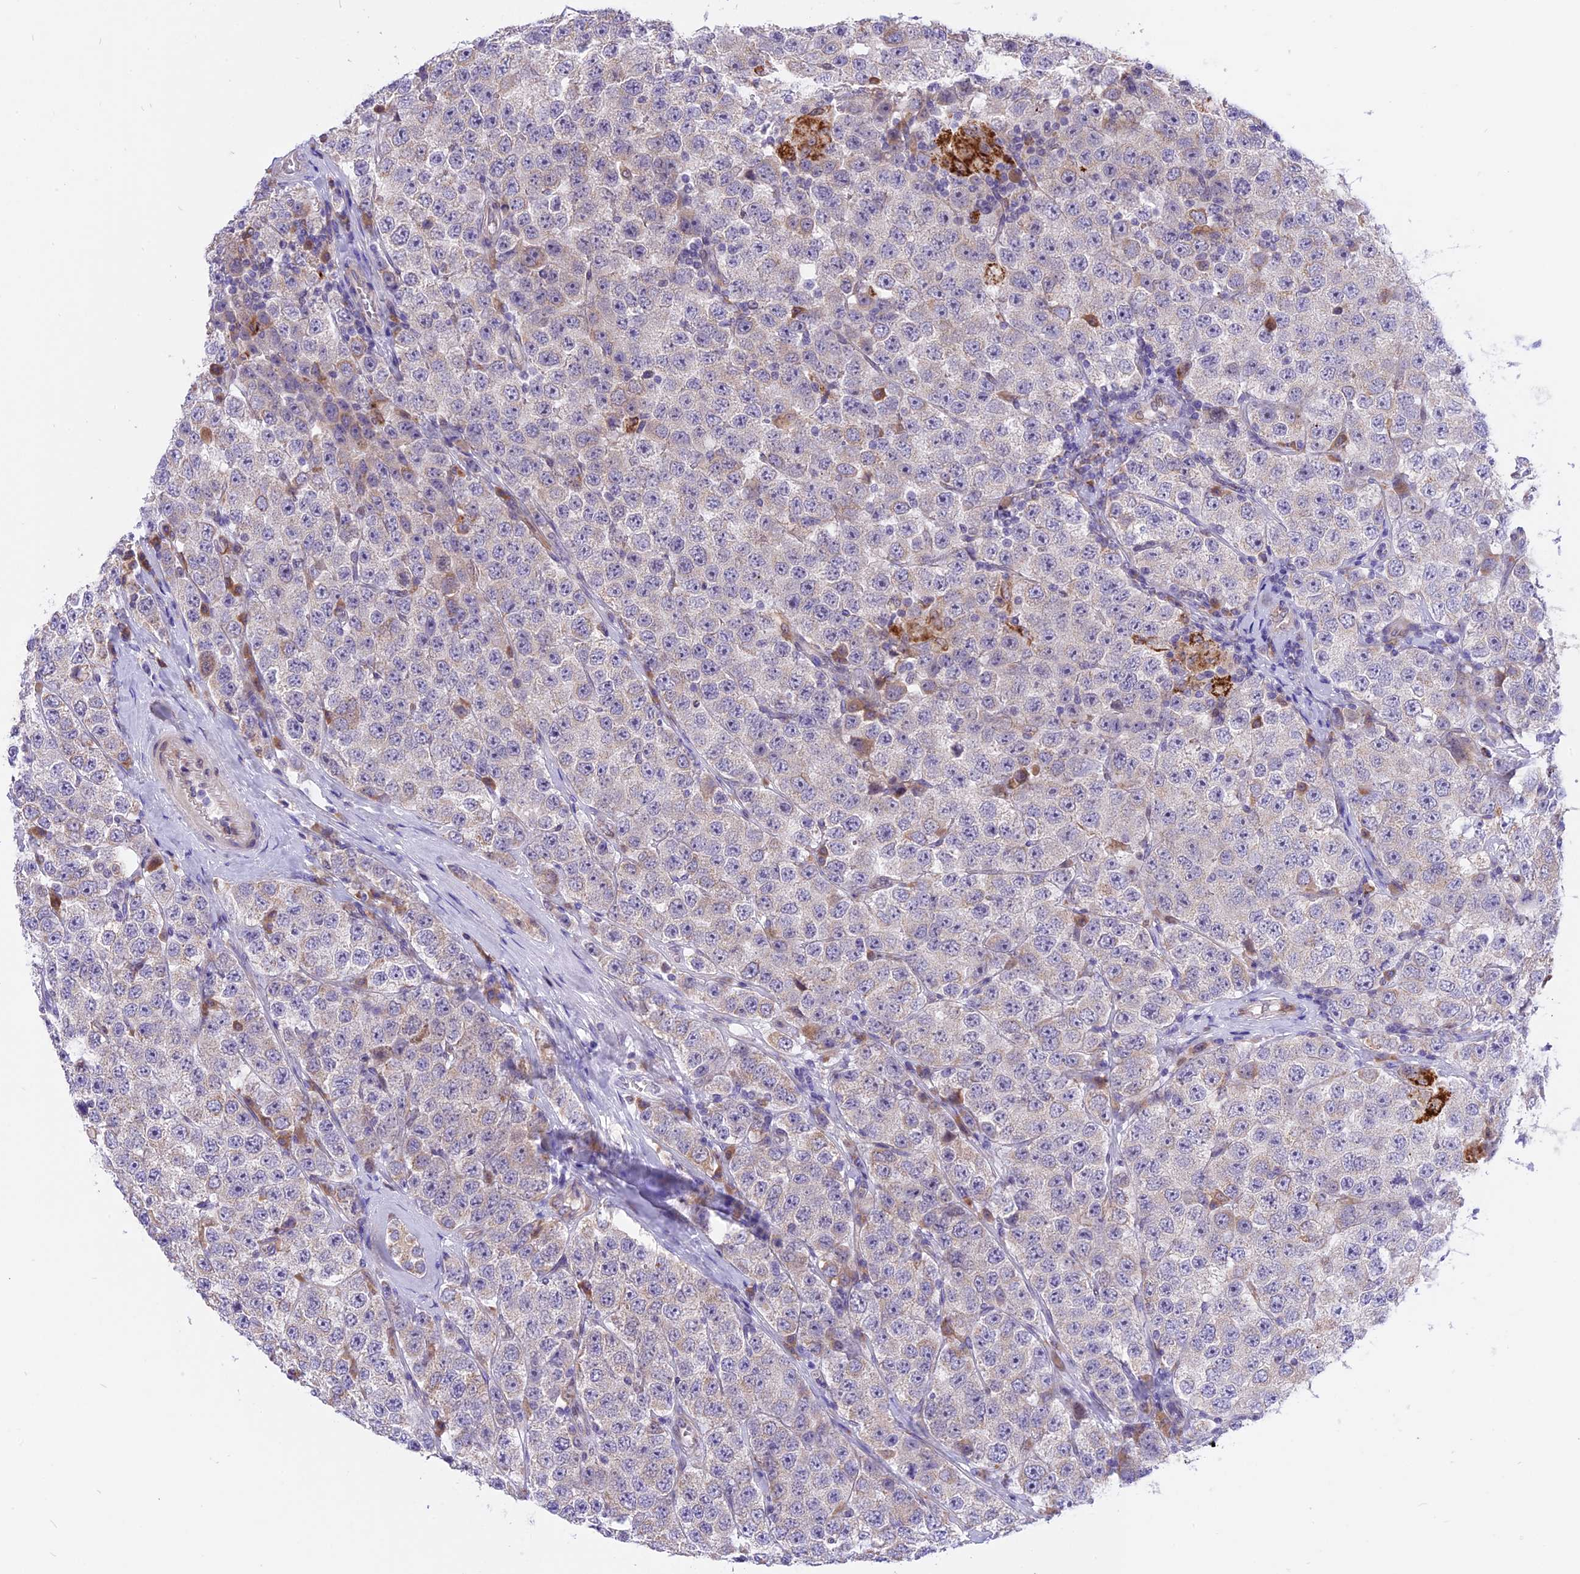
{"staining": {"intensity": "negative", "quantity": "none", "location": "none"}, "tissue": "testis cancer", "cell_type": "Tumor cells", "image_type": "cancer", "snomed": [{"axis": "morphology", "description": "Seminoma, NOS"}, {"axis": "topography", "description": "Testis"}], "caption": "Immunohistochemistry image of neoplastic tissue: human testis seminoma stained with DAB (3,3'-diaminobenzidine) demonstrates no significant protein expression in tumor cells. (Stains: DAB (3,3'-diaminobenzidine) immunohistochemistry (IHC) with hematoxylin counter stain, Microscopy: brightfield microscopy at high magnification).", "gene": "ARMCX6", "patient": {"sex": "male", "age": 28}}